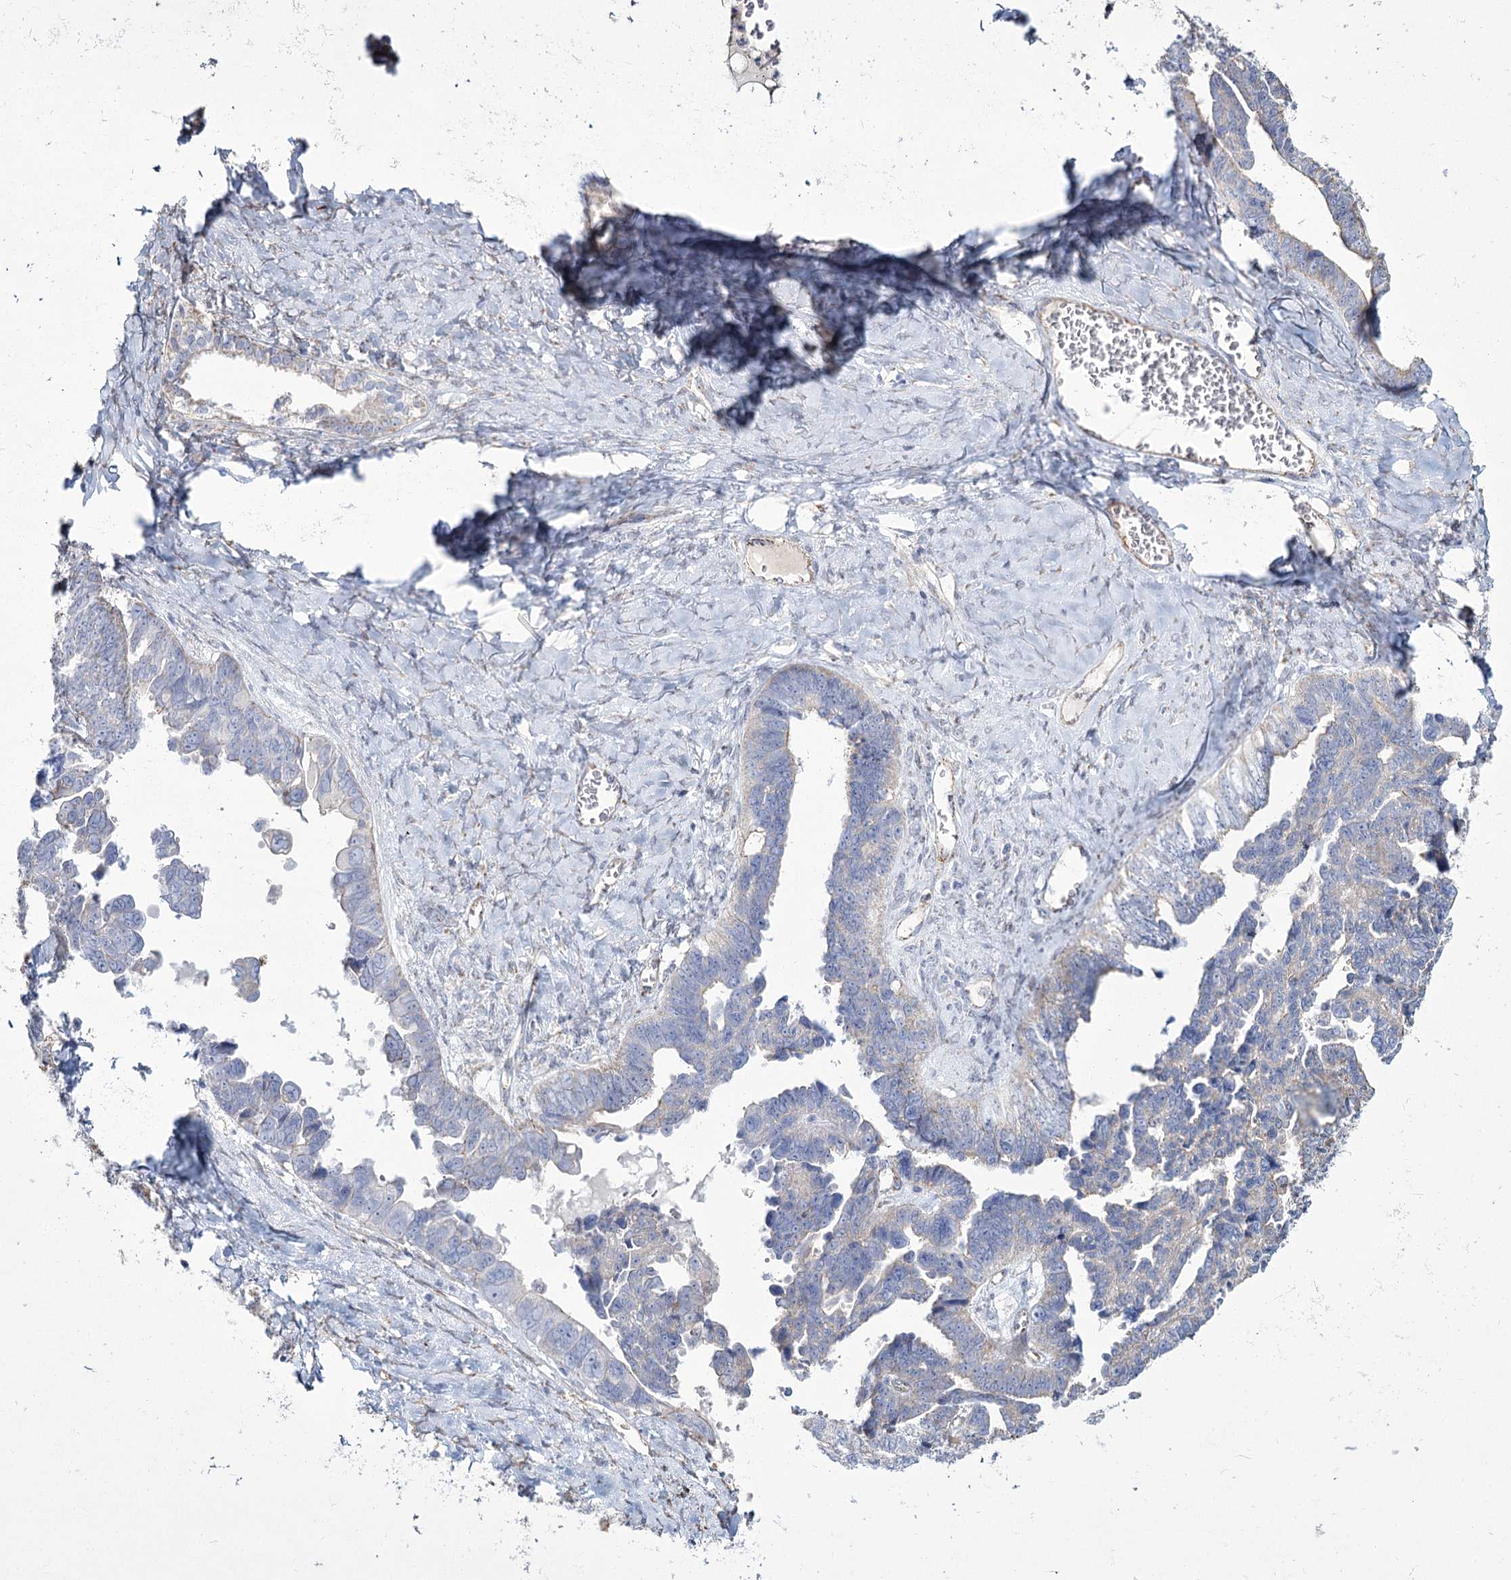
{"staining": {"intensity": "negative", "quantity": "none", "location": "none"}, "tissue": "ovarian cancer", "cell_type": "Tumor cells", "image_type": "cancer", "snomed": [{"axis": "morphology", "description": "Cystadenocarcinoma, serous, NOS"}, {"axis": "topography", "description": "Ovary"}], "caption": "Immunohistochemistry histopathology image of neoplastic tissue: human serous cystadenocarcinoma (ovarian) stained with DAB shows no significant protein expression in tumor cells. (DAB (3,3'-diaminobenzidine) IHC visualized using brightfield microscopy, high magnification).", "gene": "ME3", "patient": {"sex": "female", "age": 79}}